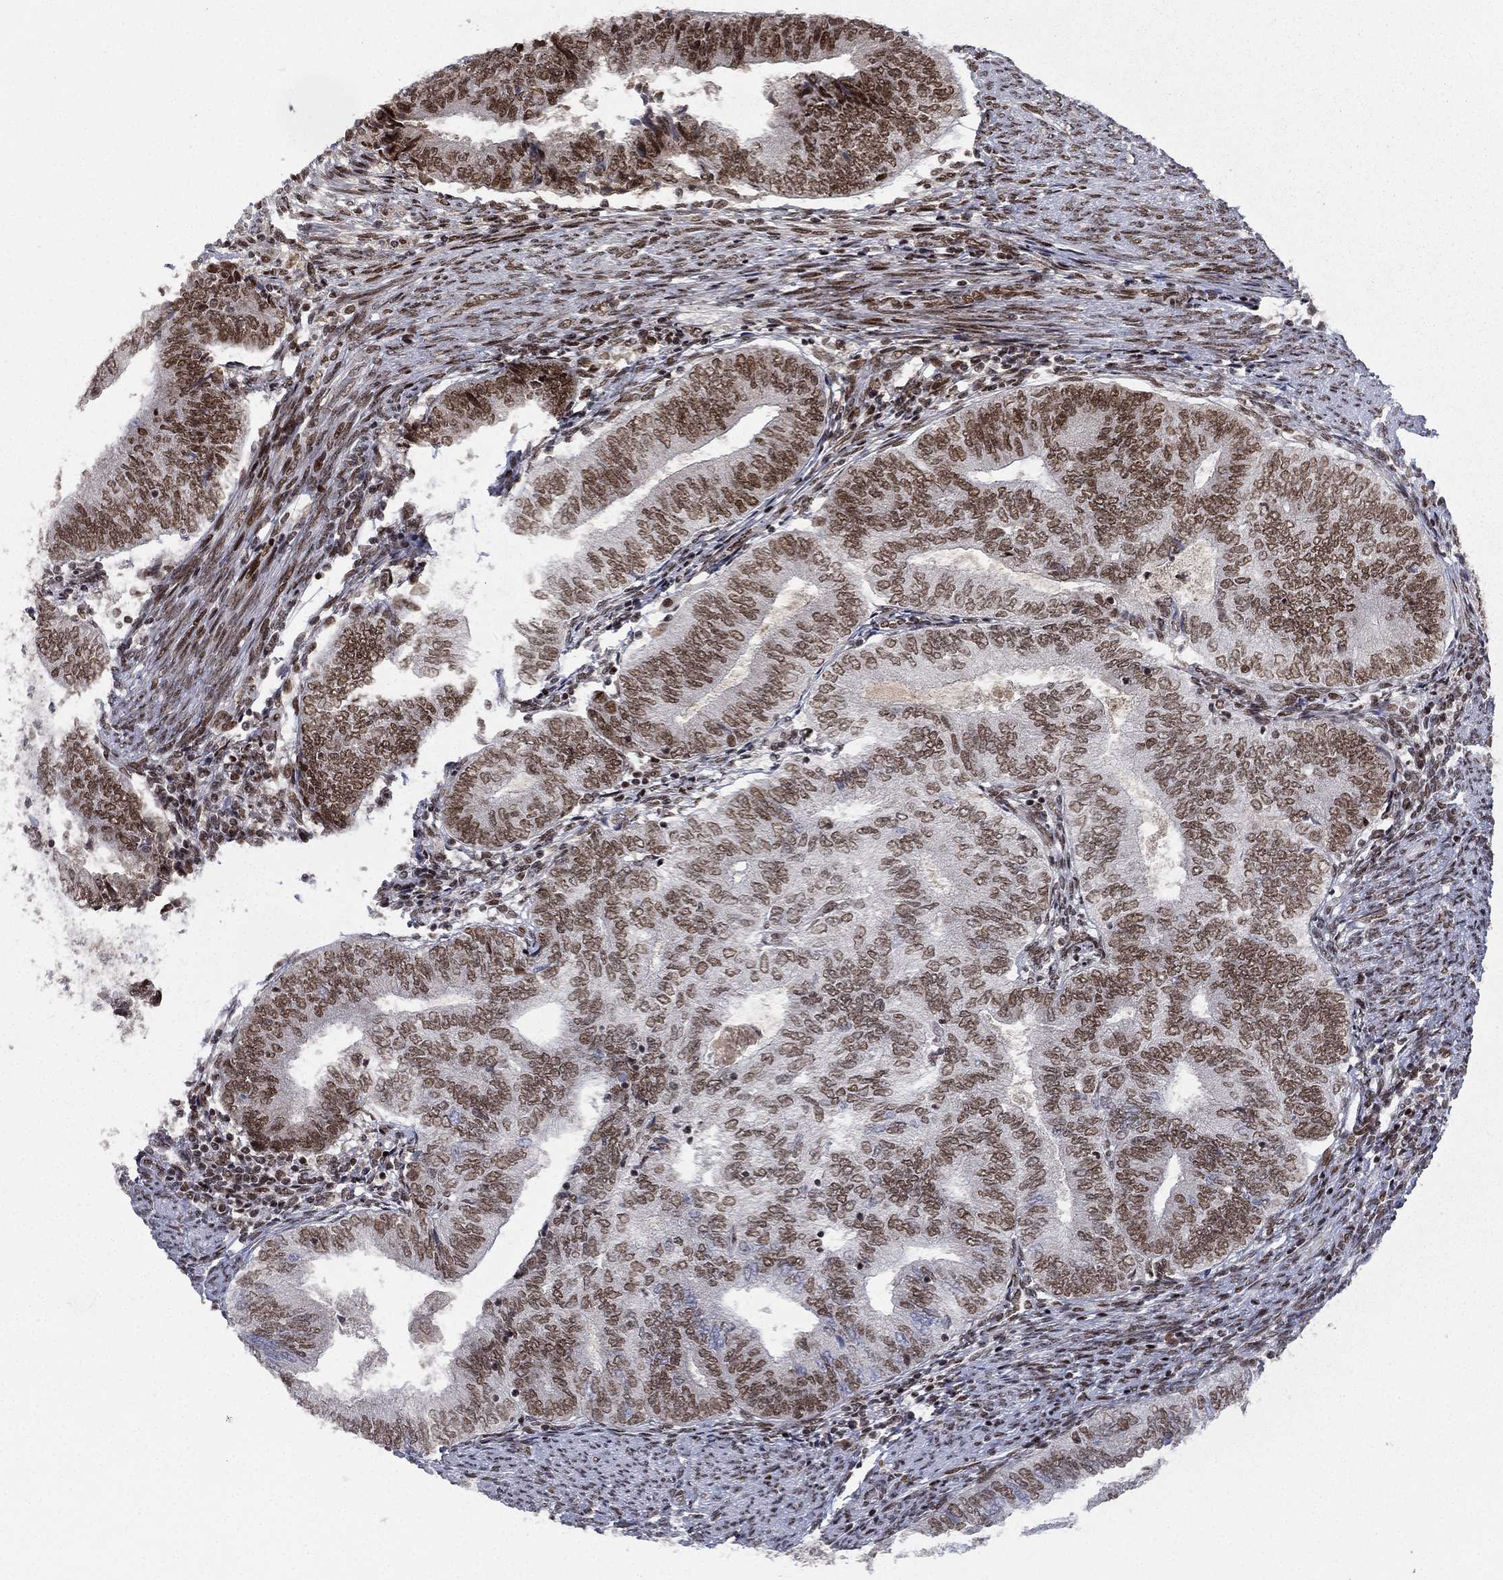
{"staining": {"intensity": "moderate", "quantity": ">75%", "location": "nuclear"}, "tissue": "endometrial cancer", "cell_type": "Tumor cells", "image_type": "cancer", "snomed": [{"axis": "morphology", "description": "Adenocarcinoma, NOS"}, {"axis": "topography", "description": "Endometrium"}], "caption": "Endometrial cancer stained for a protein shows moderate nuclear positivity in tumor cells.", "gene": "RTF1", "patient": {"sex": "female", "age": 65}}